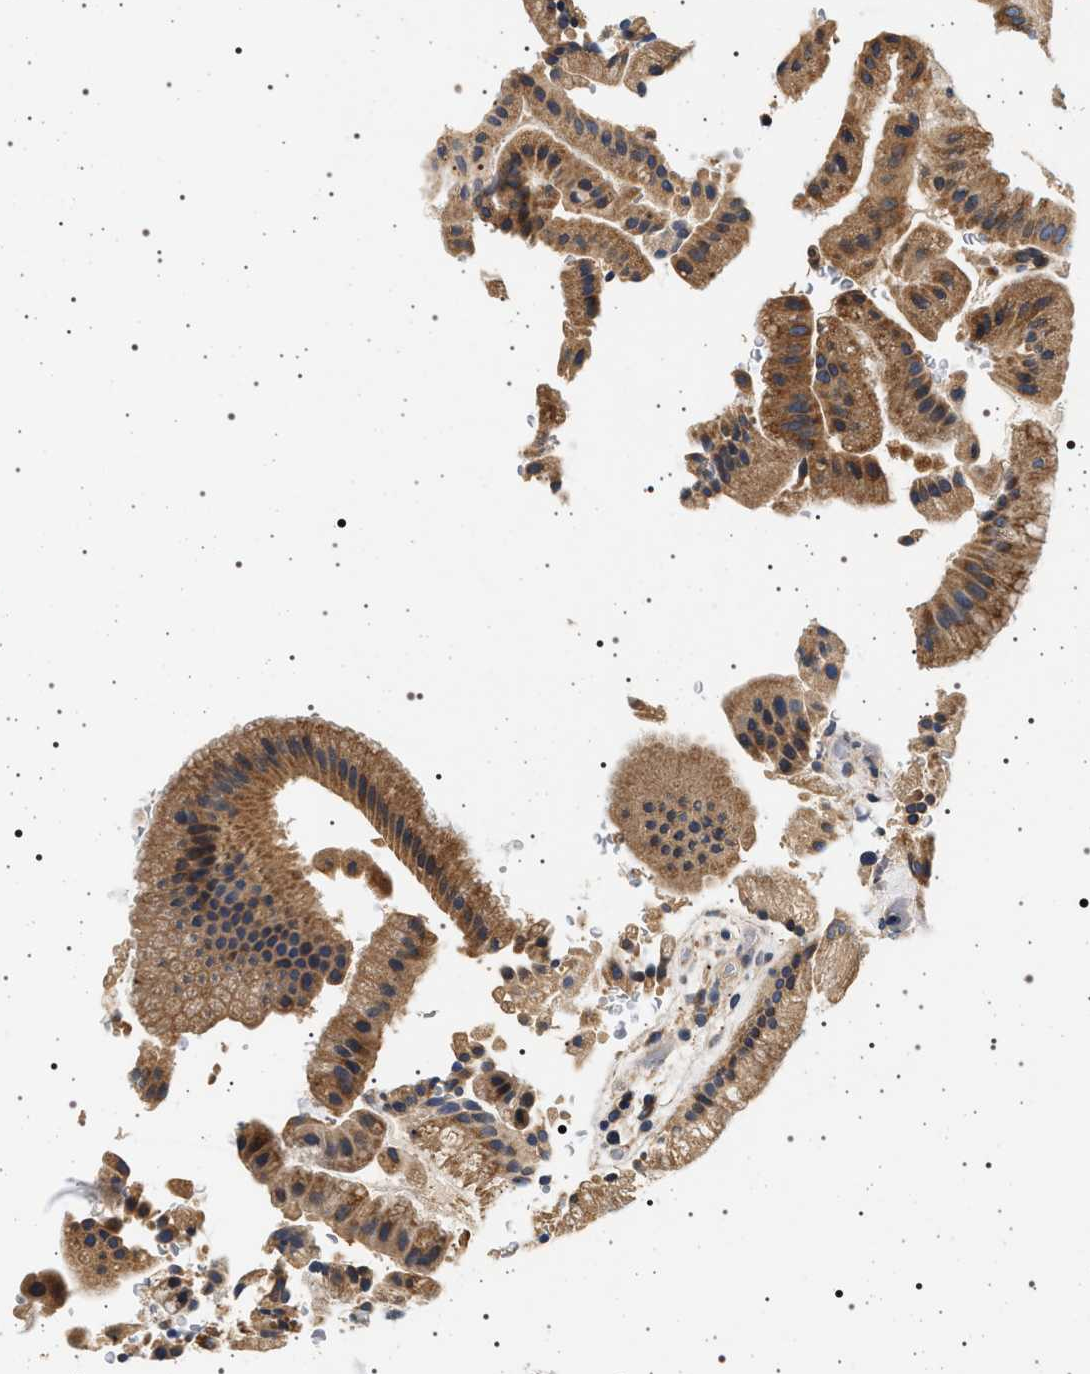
{"staining": {"intensity": "moderate", "quantity": ">75%", "location": "cytoplasmic/membranous"}, "tissue": "gallbladder", "cell_type": "Glandular cells", "image_type": "normal", "snomed": [{"axis": "morphology", "description": "Normal tissue, NOS"}, {"axis": "topography", "description": "Gallbladder"}], "caption": "Immunohistochemistry (IHC) histopathology image of normal human gallbladder stained for a protein (brown), which exhibits medium levels of moderate cytoplasmic/membranous expression in about >75% of glandular cells.", "gene": "DCBLD2", "patient": {"sex": "male", "age": 49}}